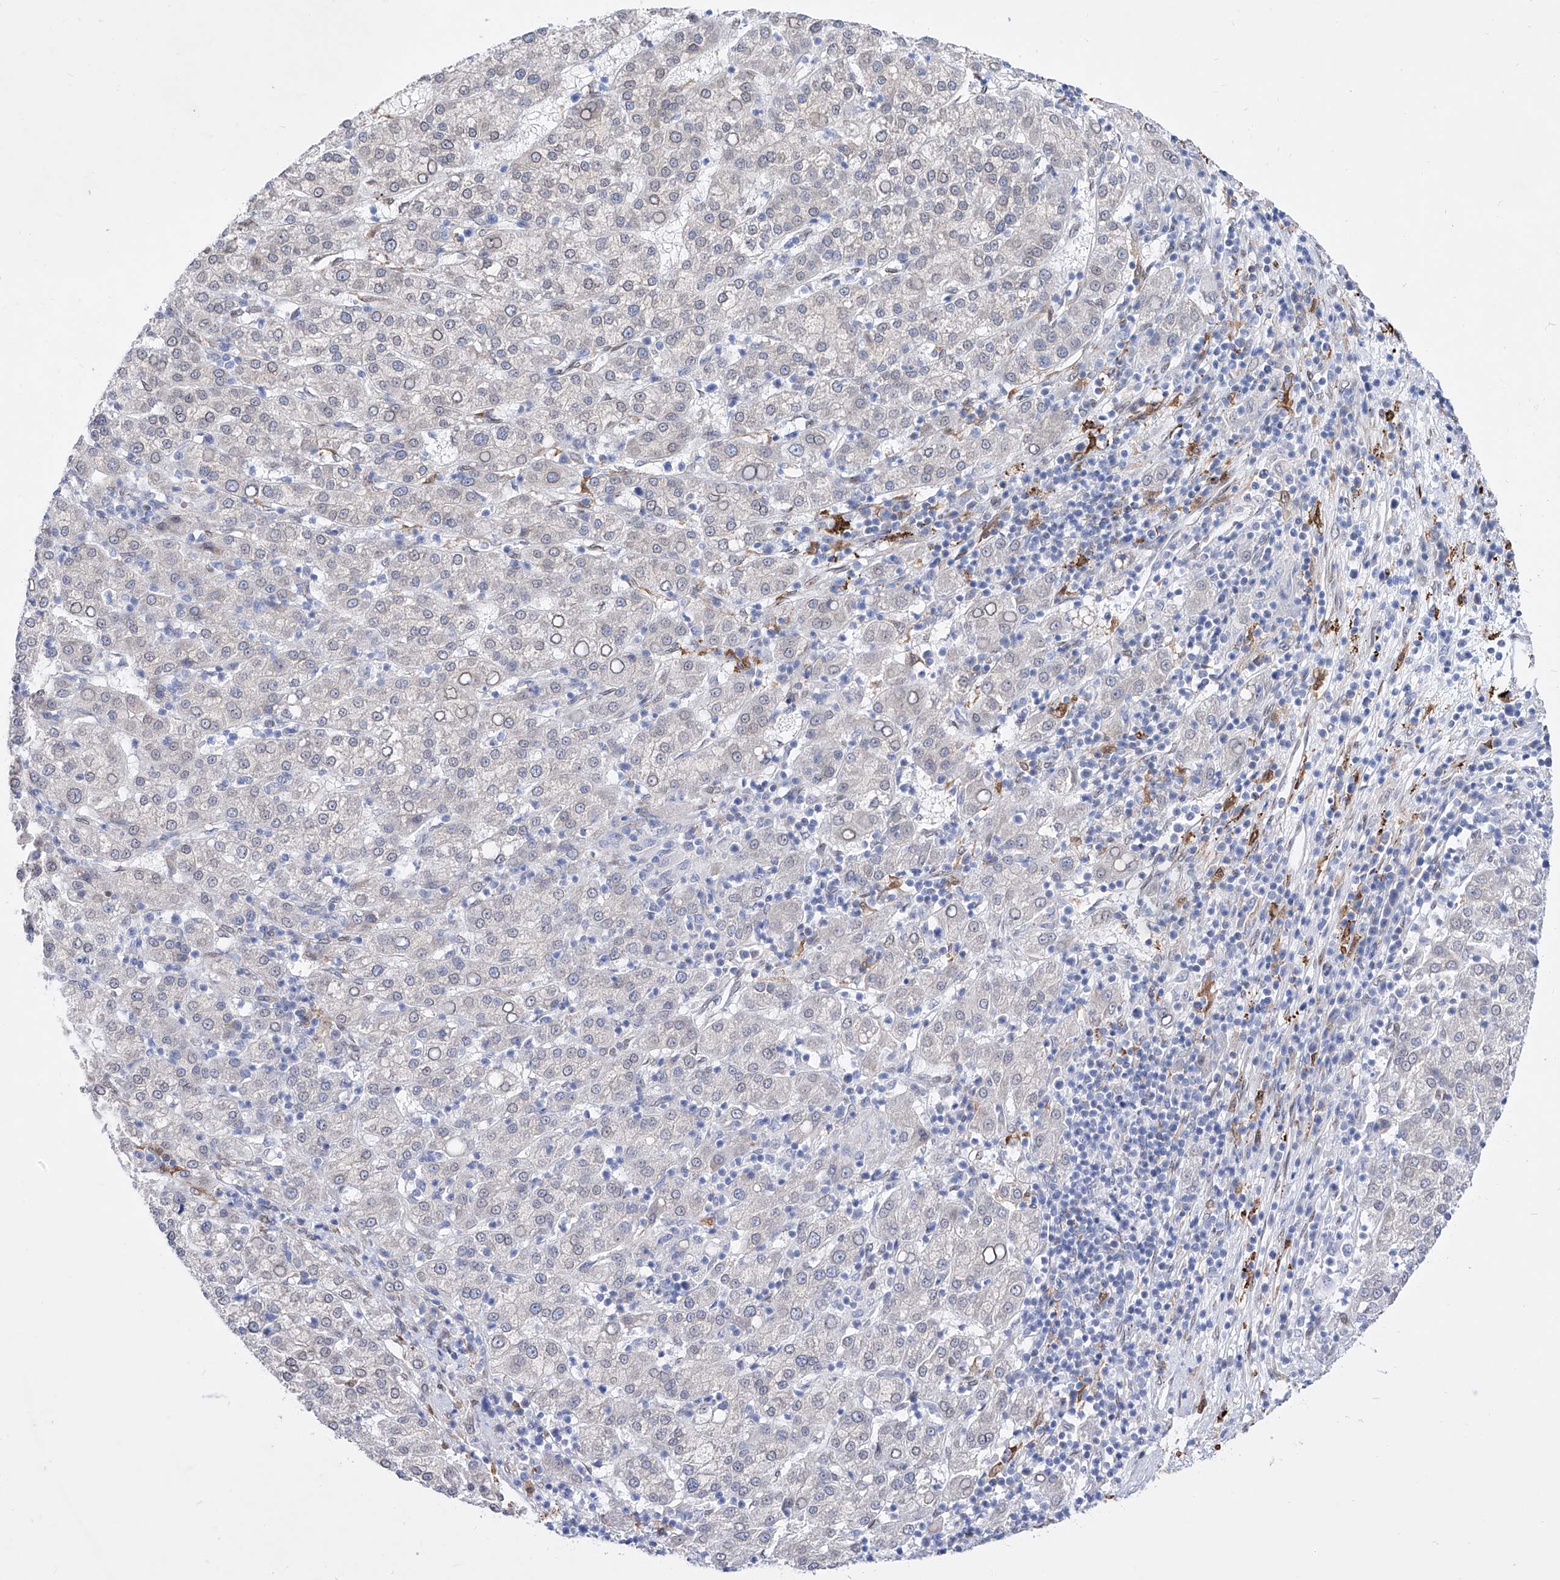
{"staining": {"intensity": "negative", "quantity": "none", "location": "none"}, "tissue": "liver cancer", "cell_type": "Tumor cells", "image_type": "cancer", "snomed": [{"axis": "morphology", "description": "Carcinoma, Hepatocellular, NOS"}, {"axis": "topography", "description": "Liver"}], "caption": "Protein analysis of liver hepatocellular carcinoma displays no significant staining in tumor cells.", "gene": "LCLAT1", "patient": {"sex": "female", "age": 58}}